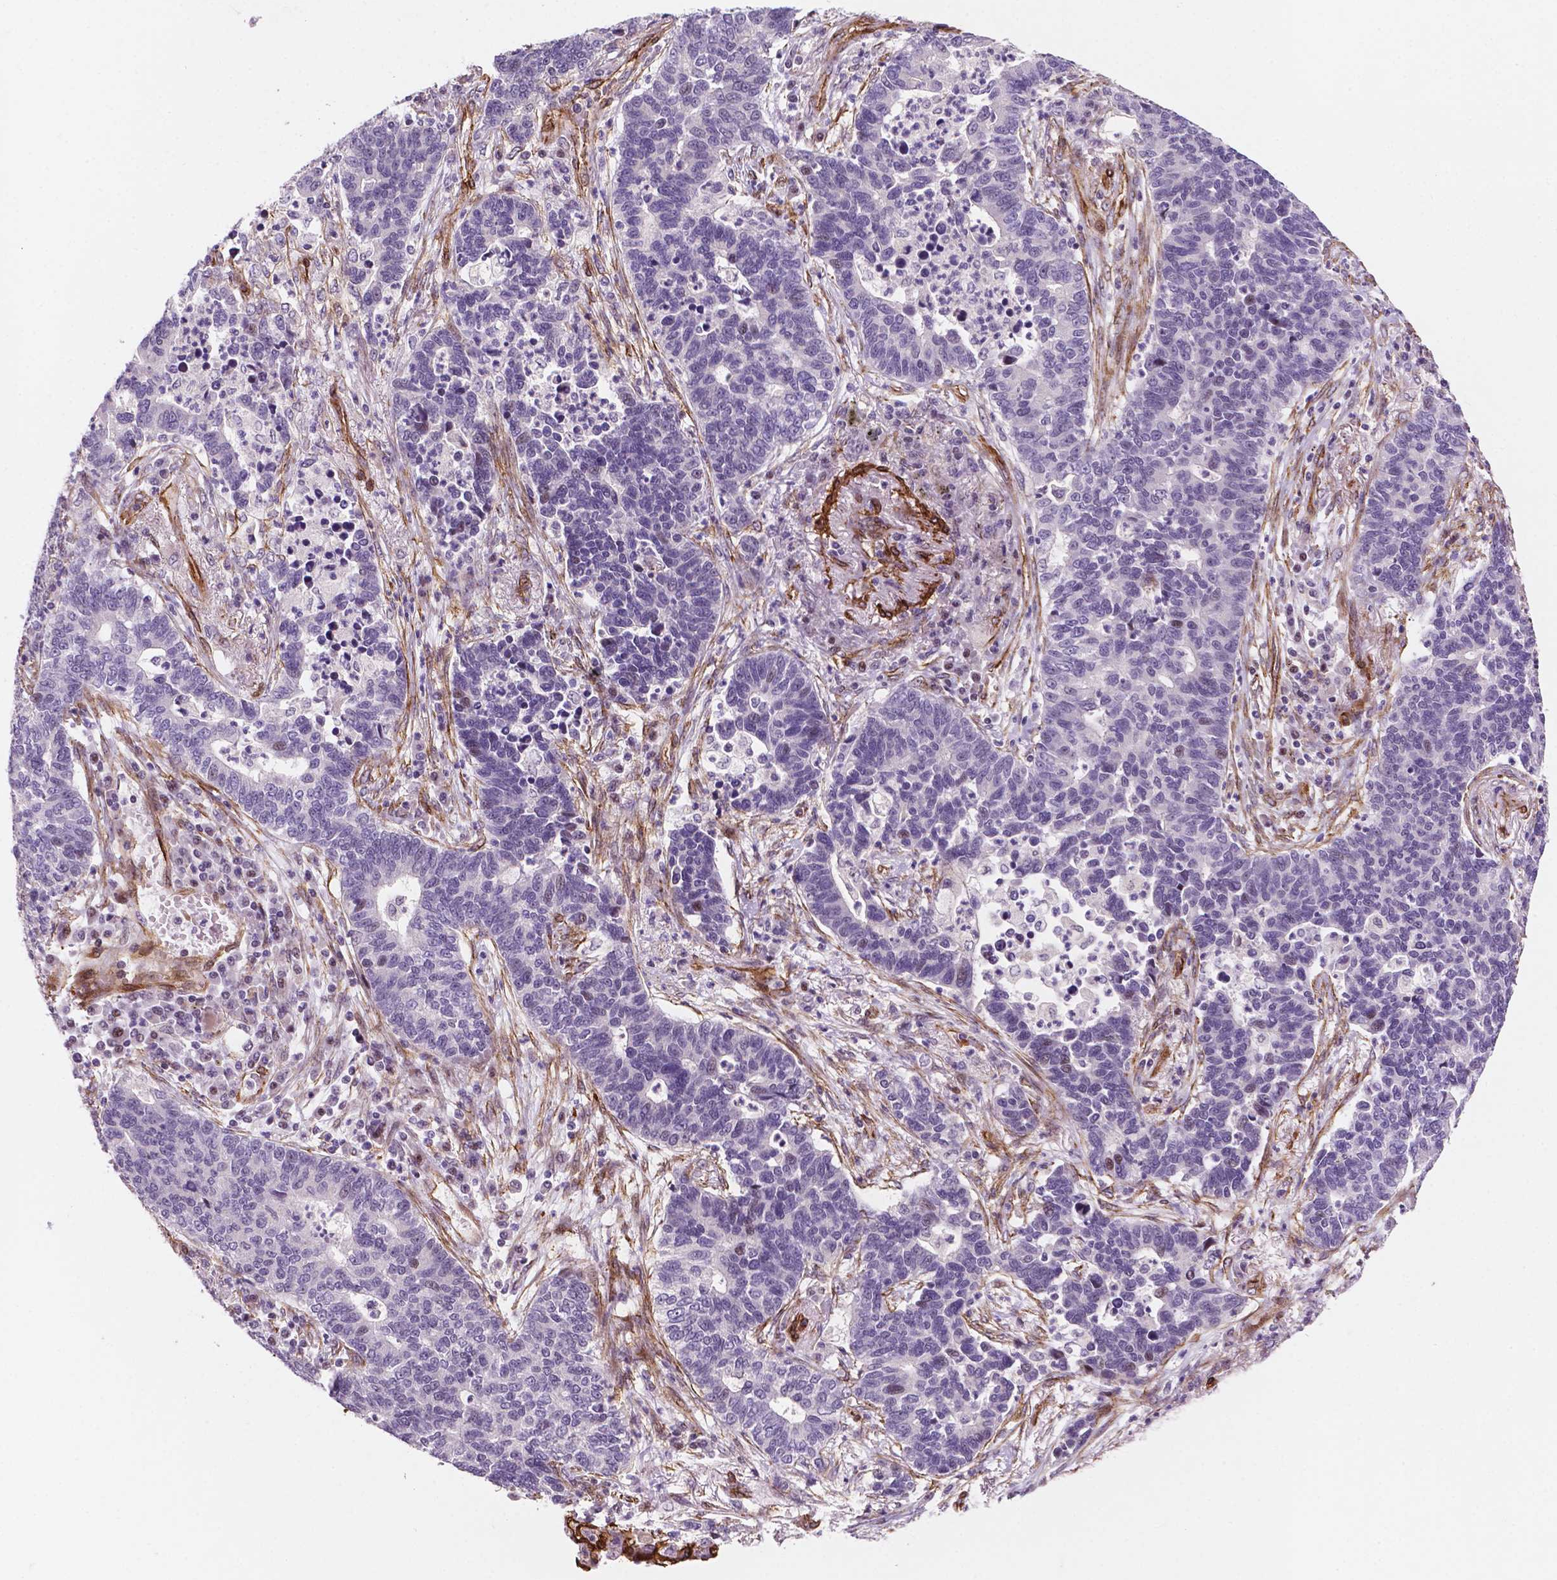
{"staining": {"intensity": "negative", "quantity": "none", "location": "none"}, "tissue": "lung cancer", "cell_type": "Tumor cells", "image_type": "cancer", "snomed": [{"axis": "morphology", "description": "Adenocarcinoma, NOS"}, {"axis": "topography", "description": "Lung"}], "caption": "Human lung cancer (adenocarcinoma) stained for a protein using IHC shows no staining in tumor cells.", "gene": "EGFL8", "patient": {"sex": "female", "age": 57}}